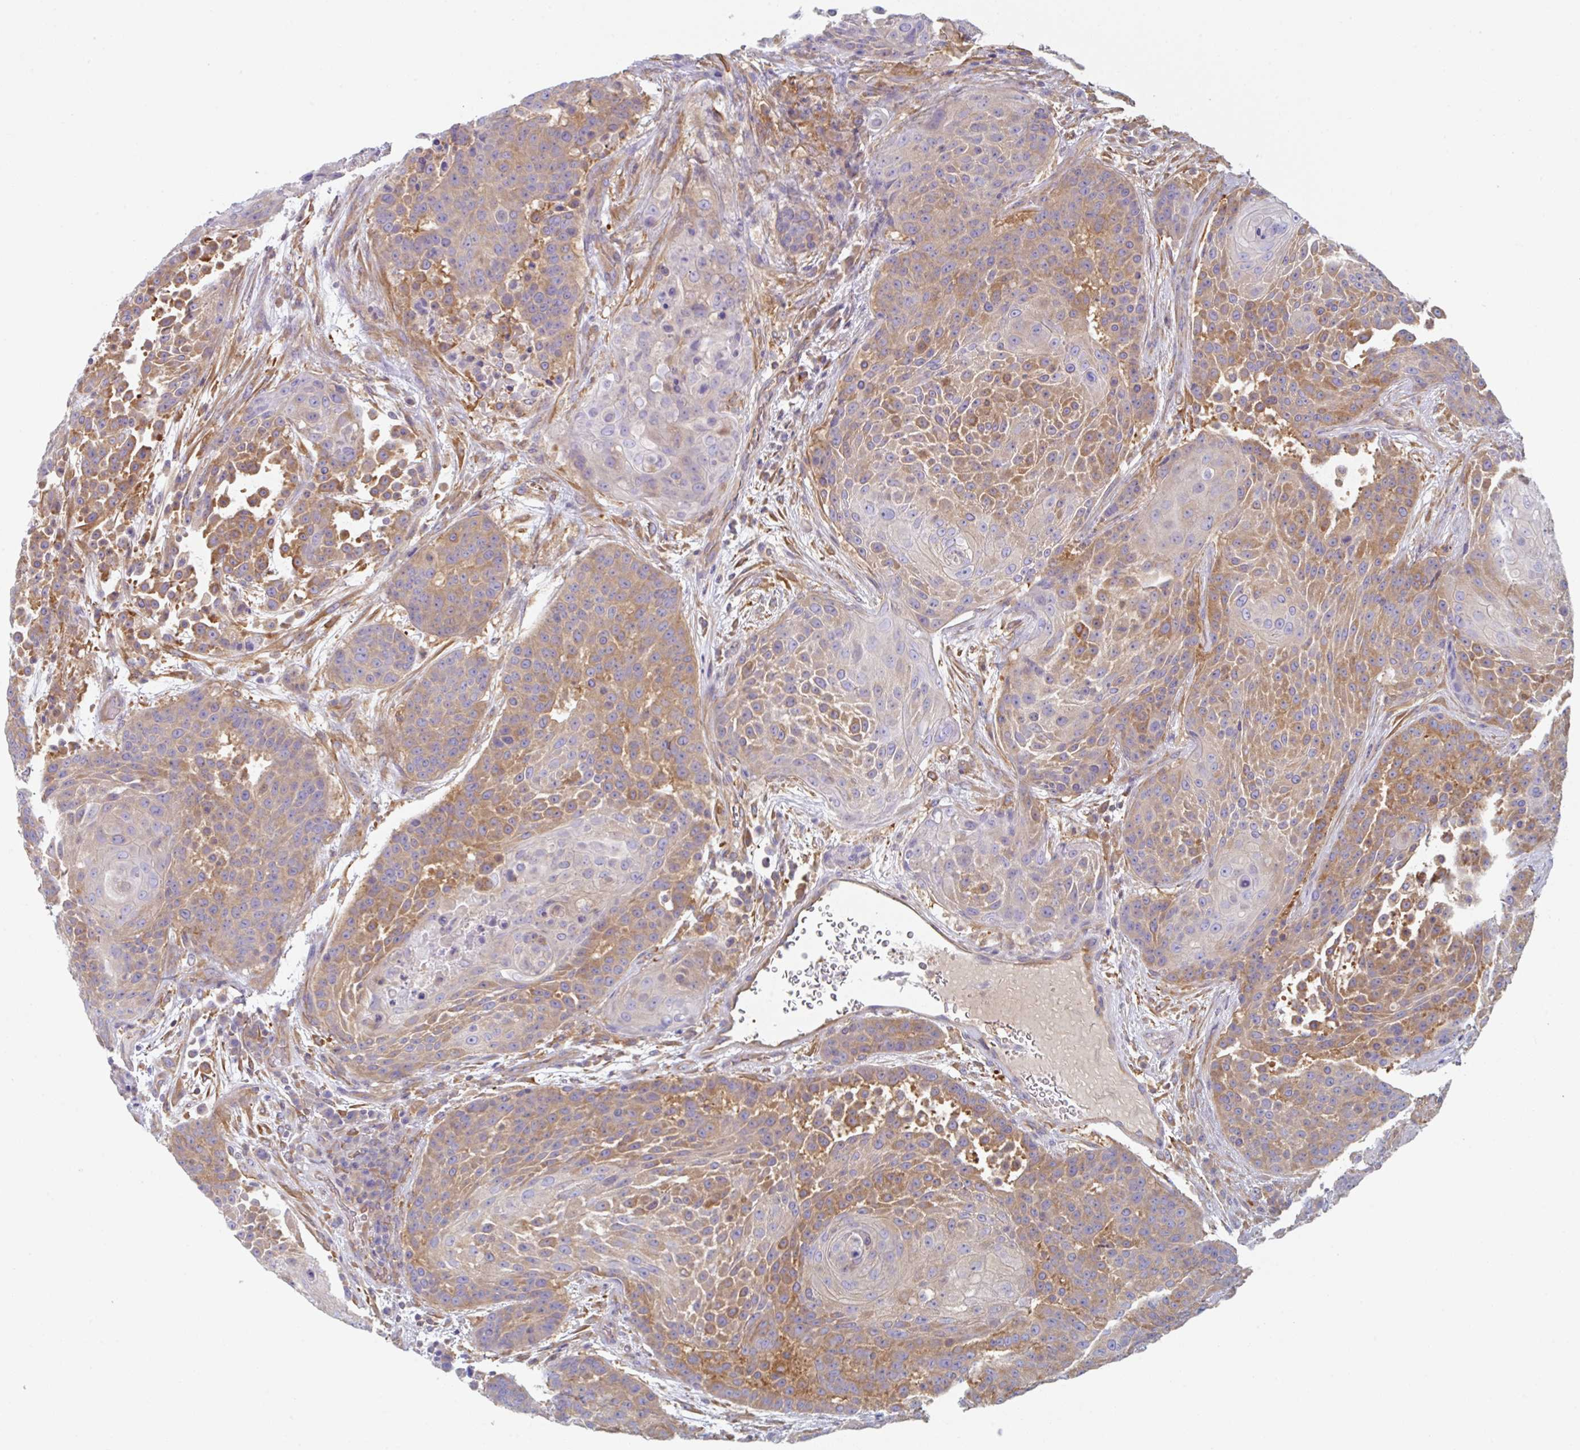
{"staining": {"intensity": "moderate", "quantity": ">75%", "location": "cytoplasmic/membranous"}, "tissue": "urothelial cancer", "cell_type": "Tumor cells", "image_type": "cancer", "snomed": [{"axis": "morphology", "description": "Urothelial carcinoma, High grade"}, {"axis": "topography", "description": "Urinary bladder"}], "caption": "Urothelial cancer was stained to show a protein in brown. There is medium levels of moderate cytoplasmic/membranous expression in approximately >75% of tumor cells.", "gene": "AMPD2", "patient": {"sex": "female", "age": 63}}